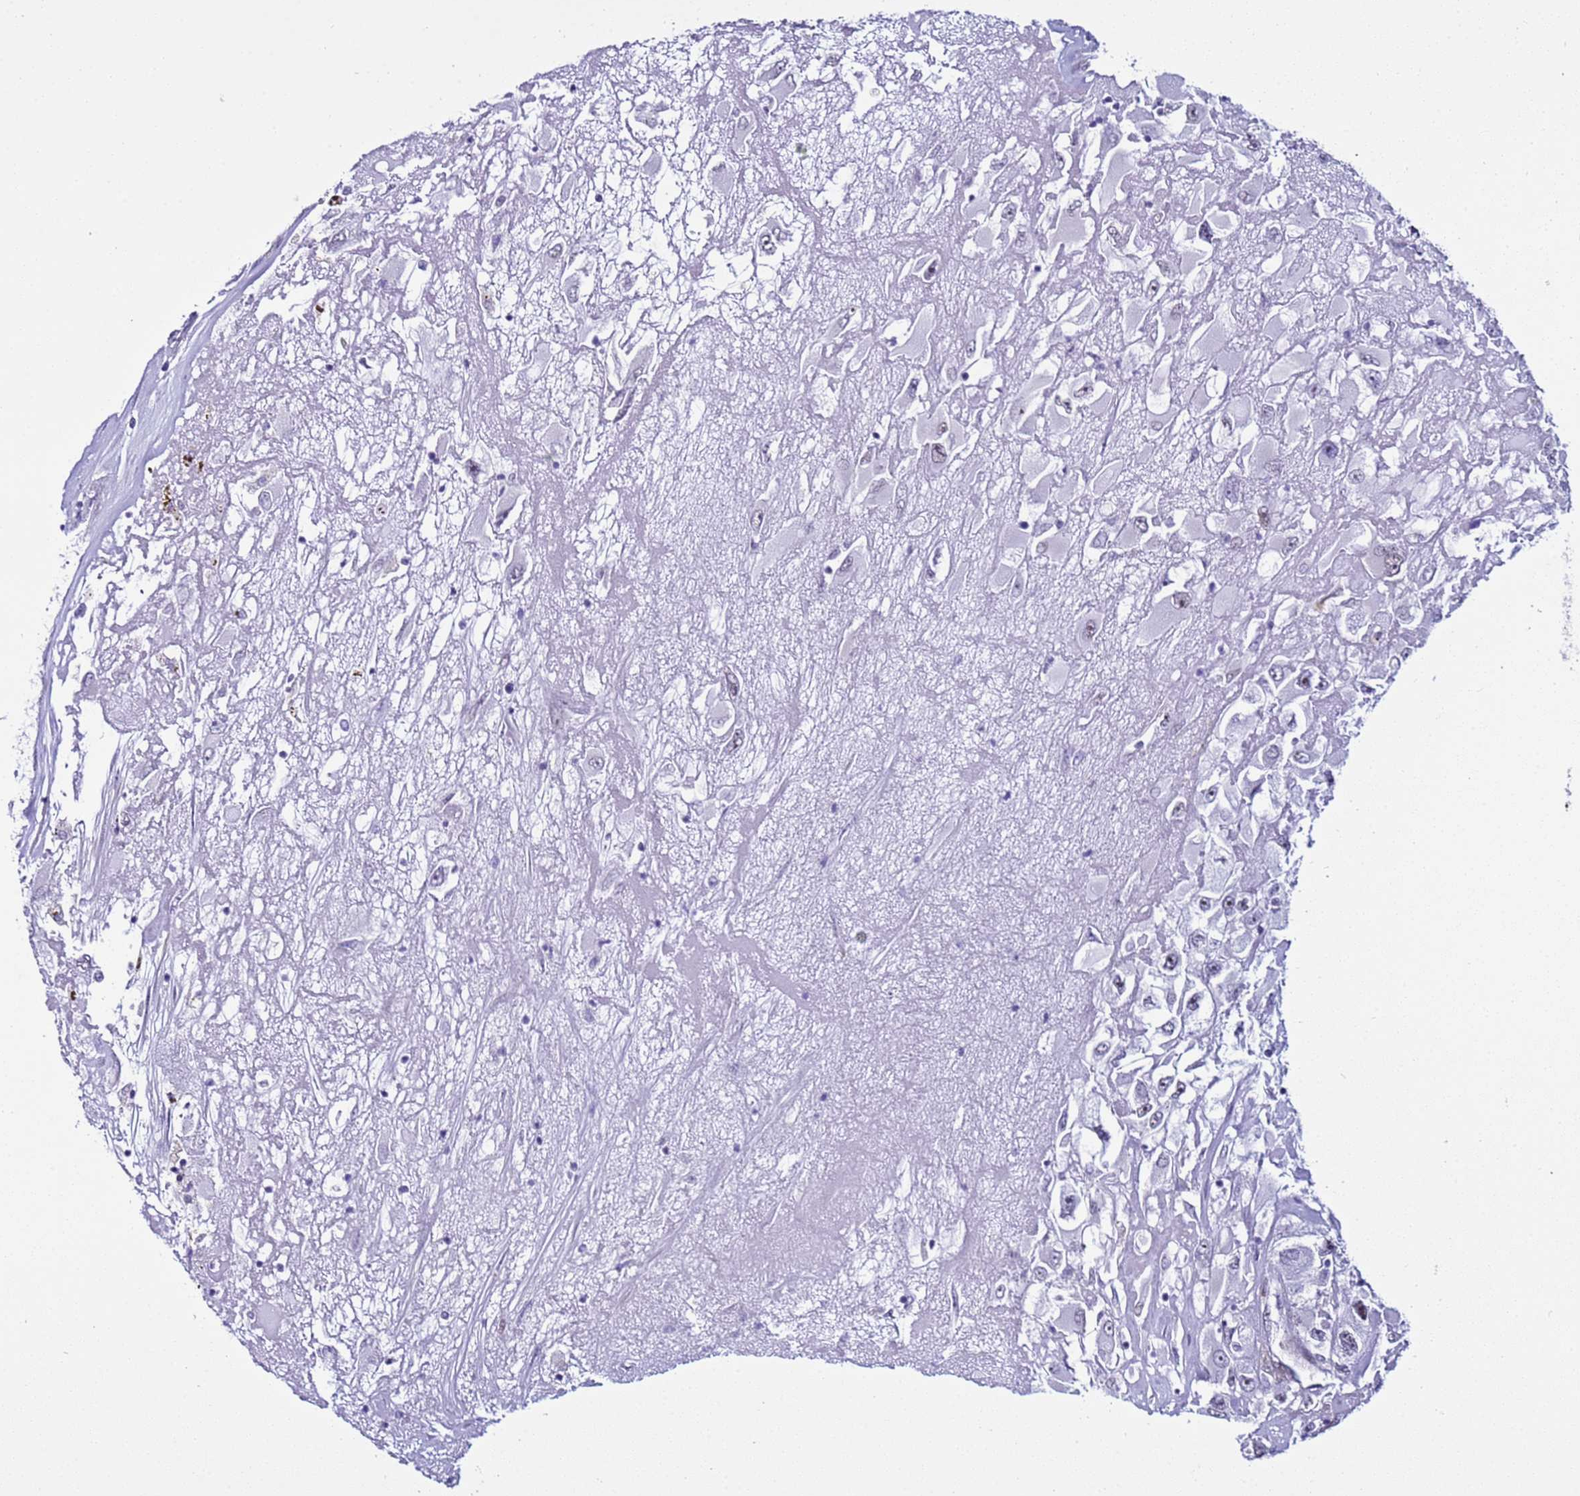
{"staining": {"intensity": "negative", "quantity": "none", "location": "none"}, "tissue": "renal cancer", "cell_type": "Tumor cells", "image_type": "cancer", "snomed": [{"axis": "morphology", "description": "Adenocarcinoma, NOS"}, {"axis": "topography", "description": "Kidney"}], "caption": "Renal adenocarcinoma was stained to show a protein in brown. There is no significant expression in tumor cells.", "gene": "LRRC10B", "patient": {"sex": "female", "age": 52}}